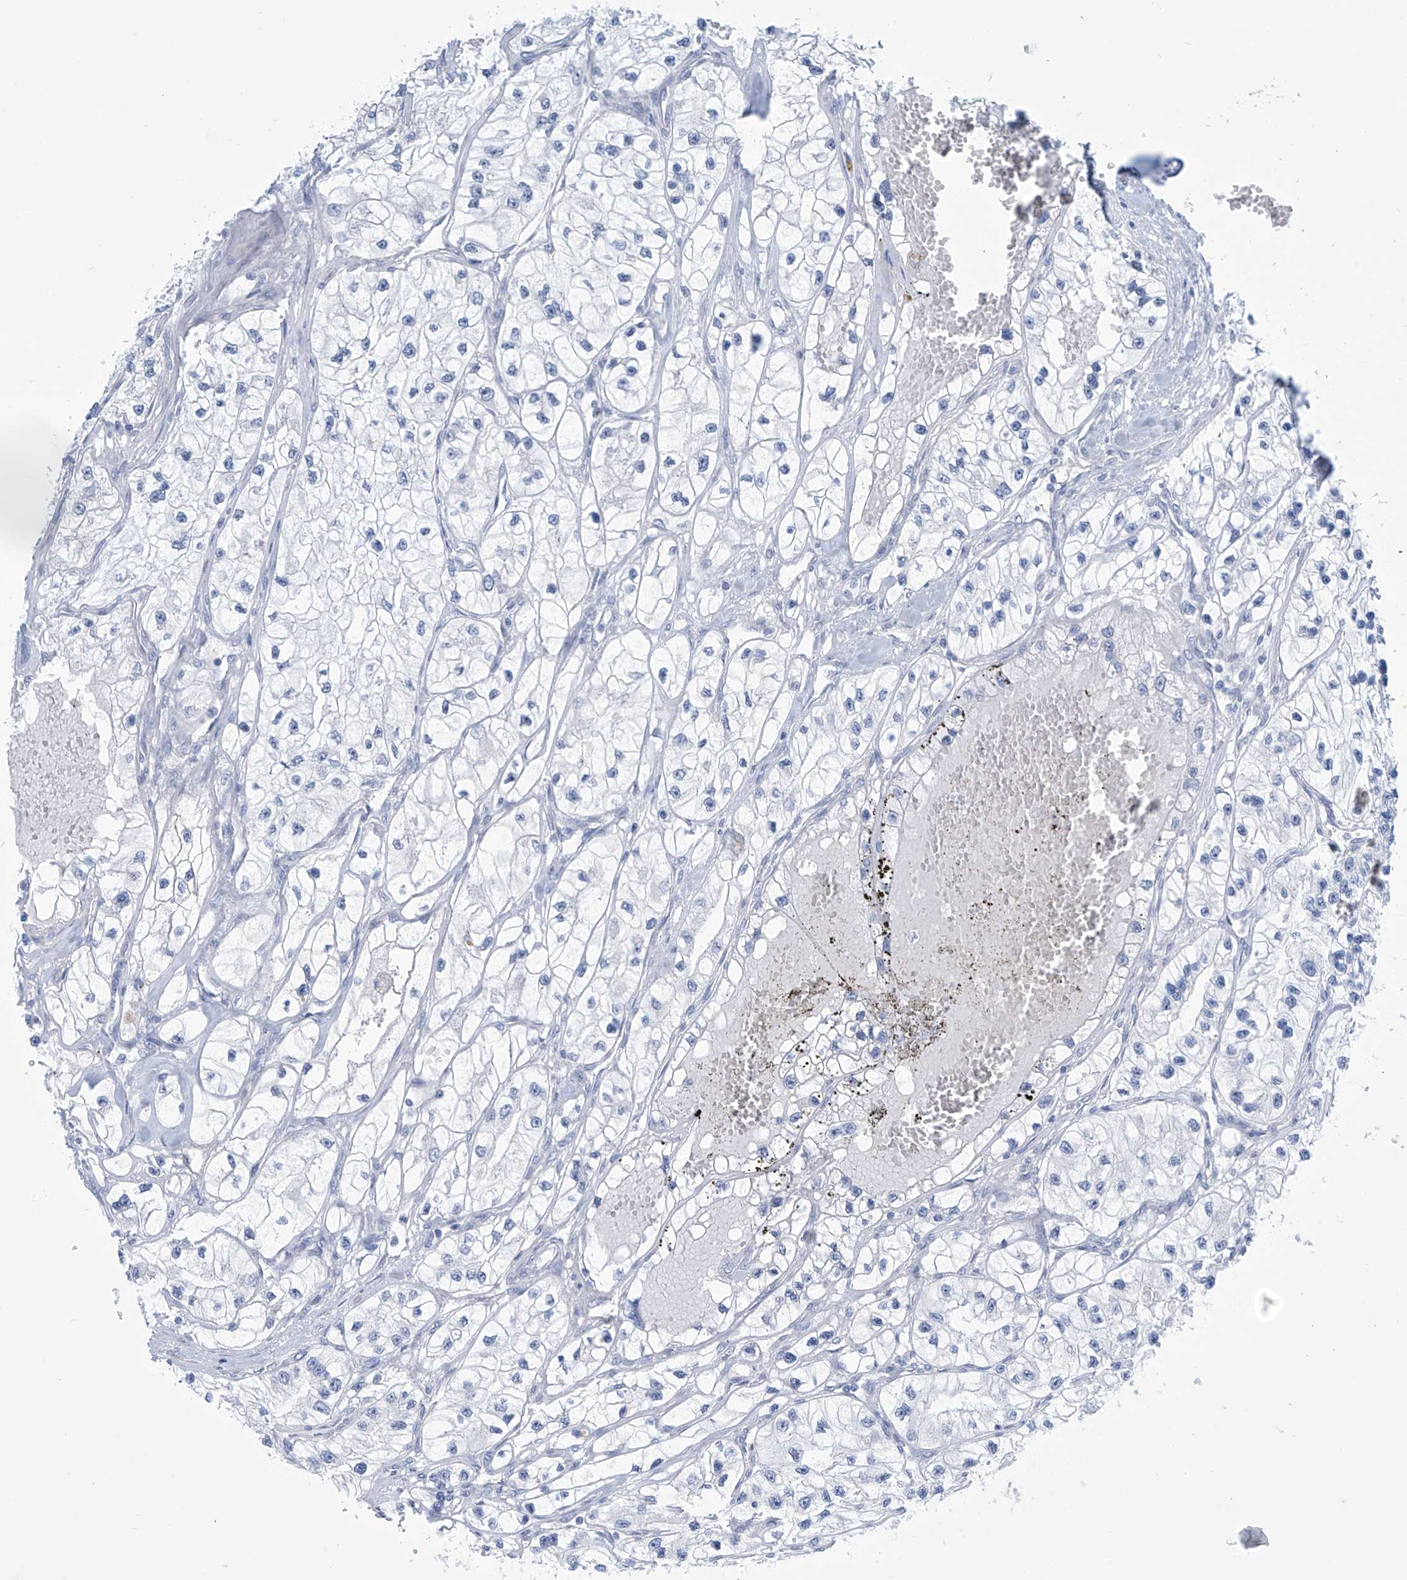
{"staining": {"intensity": "negative", "quantity": "none", "location": "none"}, "tissue": "renal cancer", "cell_type": "Tumor cells", "image_type": "cancer", "snomed": [{"axis": "morphology", "description": "Adenocarcinoma, NOS"}, {"axis": "topography", "description": "Kidney"}], "caption": "Immunohistochemistry of renal cancer (adenocarcinoma) exhibits no expression in tumor cells.", "gene": "SLC35A5", "patient": {"sex": "female", "age": 57}}